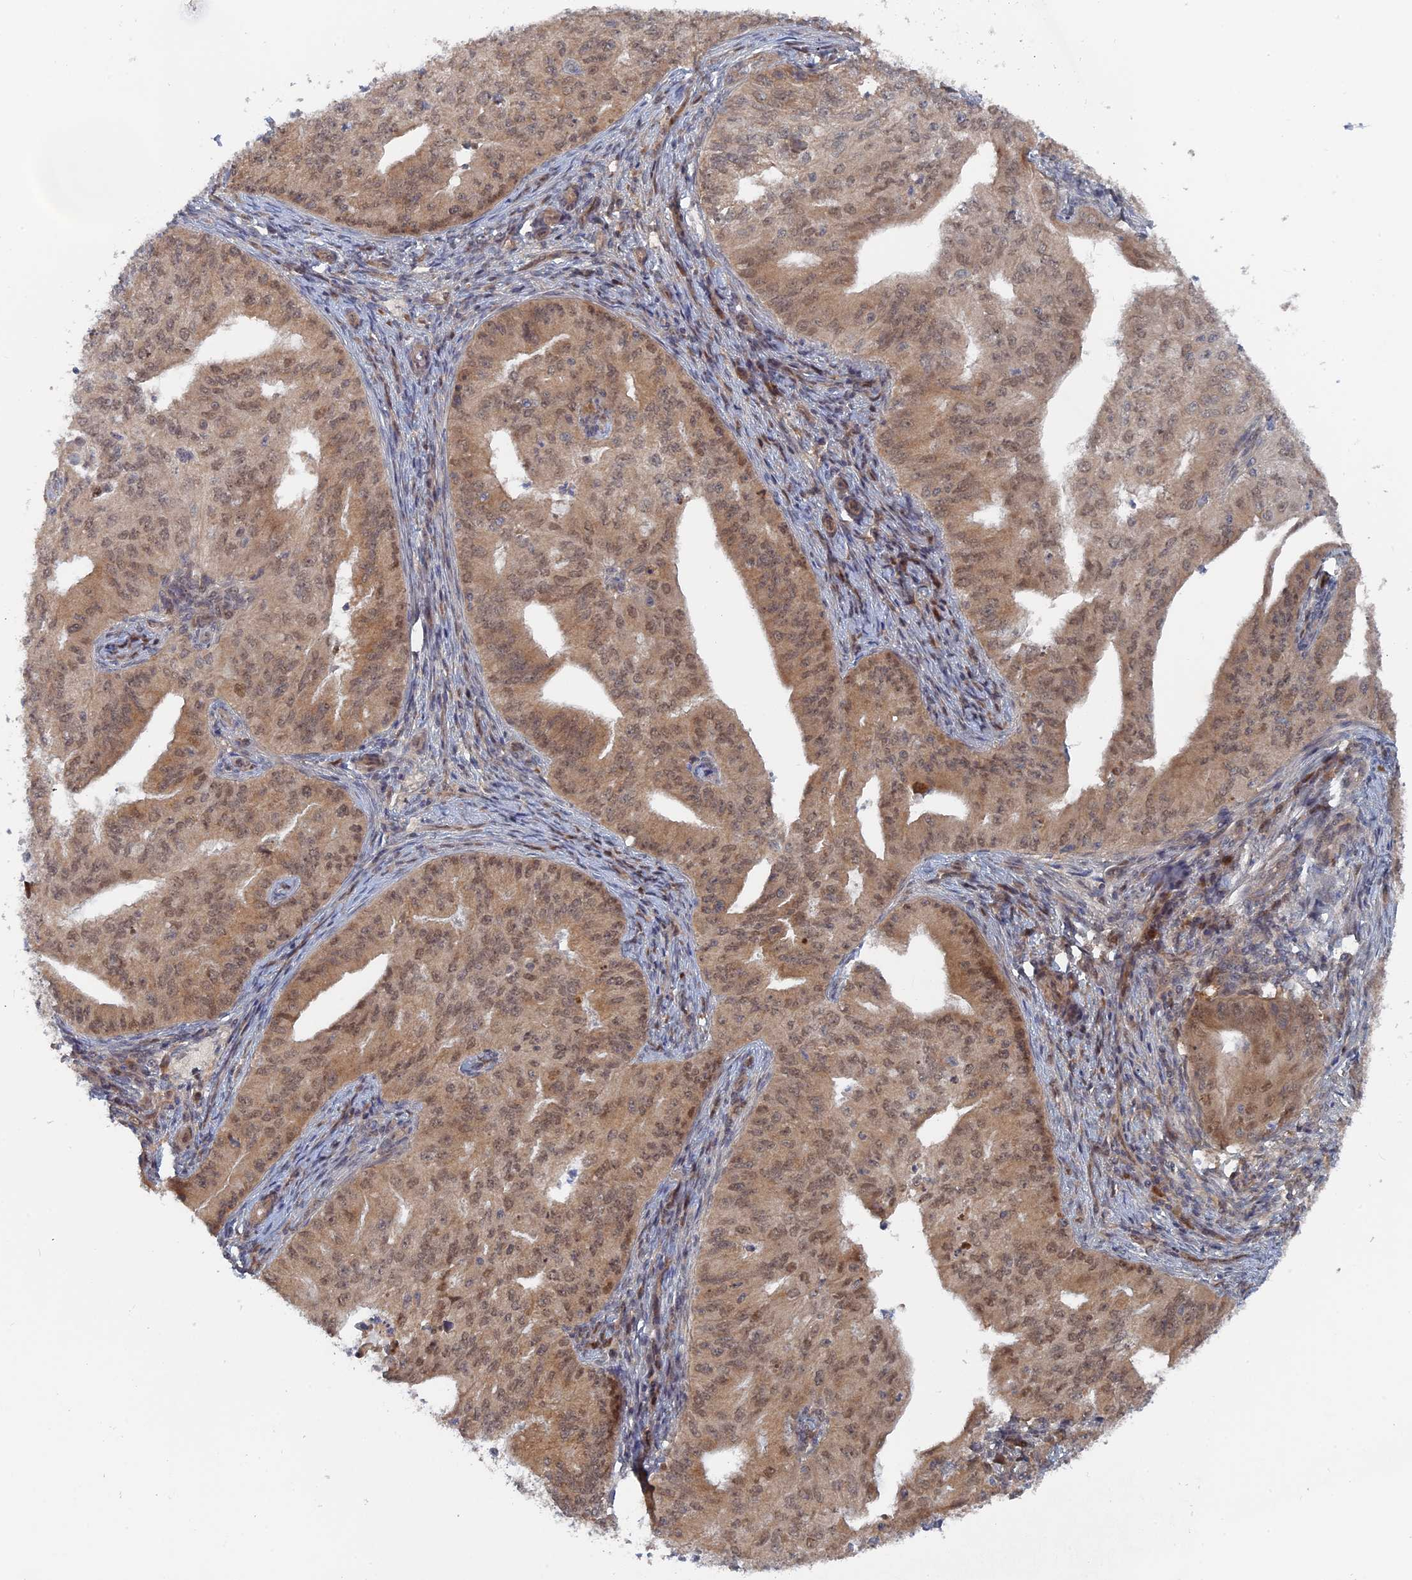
{"staining": {"intensity": "moderate", "quantity": ">75%", "location": "cytoplasmic/membranous,nuclear"}, "tissue": "endometrial cancer", "cell_type": "Tumor cells", "image_type": "cancer", "snomed": [{"axis": "morphology", "description": "Adenocarcinoma, NOS"}, {"axis": "topography", "description": "Endometrium"}], "caption": "About >75% of tumor cells in human endometrial cancer show moderate cytoplasmic/membranous and nuclear protein staining as visualized by brown immunohistochemical staining.", "gene": "ELOVL6", "patient": {"sex": "female", "age": 50}}